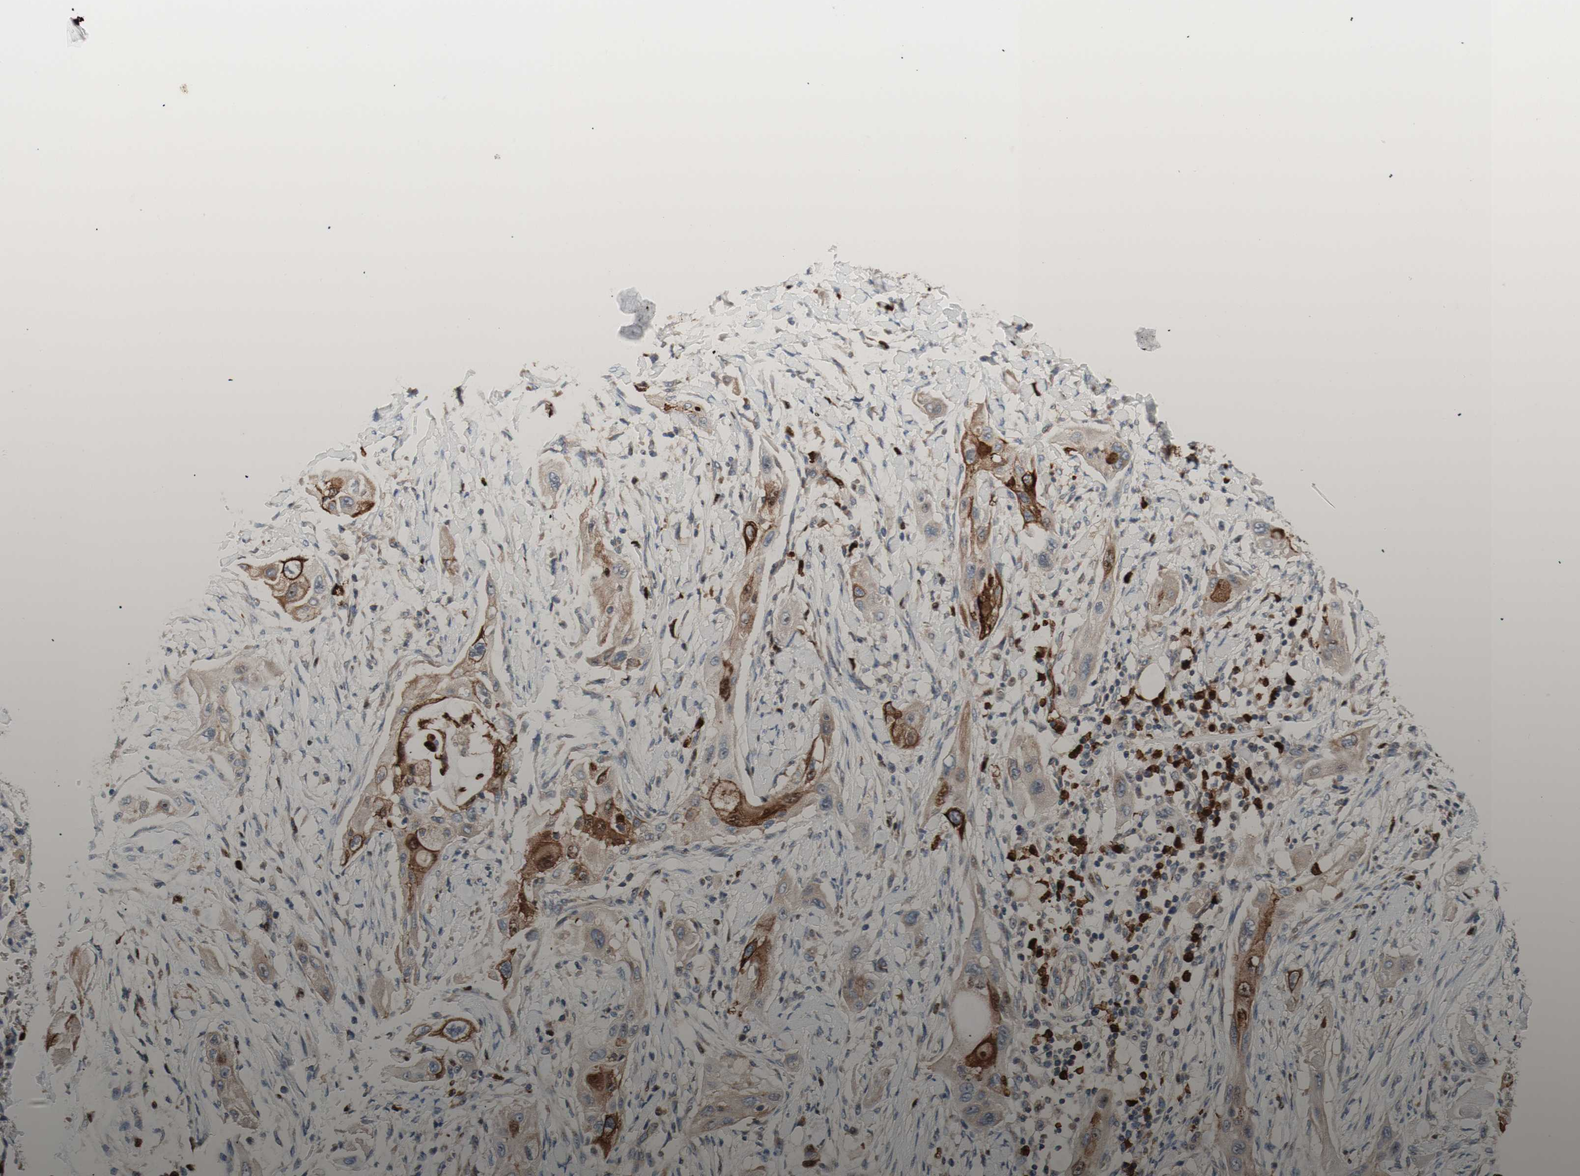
{"staining": {"intensity": "strong", "quantity": "<25%", "location": "cytoplasmic/membranous"}, "tissue": "lung cancer", "cell_type": "Tumor cells", "image_type": "cancer", "snomed": [{"axis": "morphology", "description": "Squamous cell carcinoma, NOS"}, {"axis": "topography", "description": "Lung"}], "caption": "Human squamous cell carcinoma (lung) stained for a protein (brown) reveals strong cytoplasmic/membranous positive staining in about <25% of tumor cells.", "gene": "USP9X", "patient": {"sex": "female", "age": 47}}